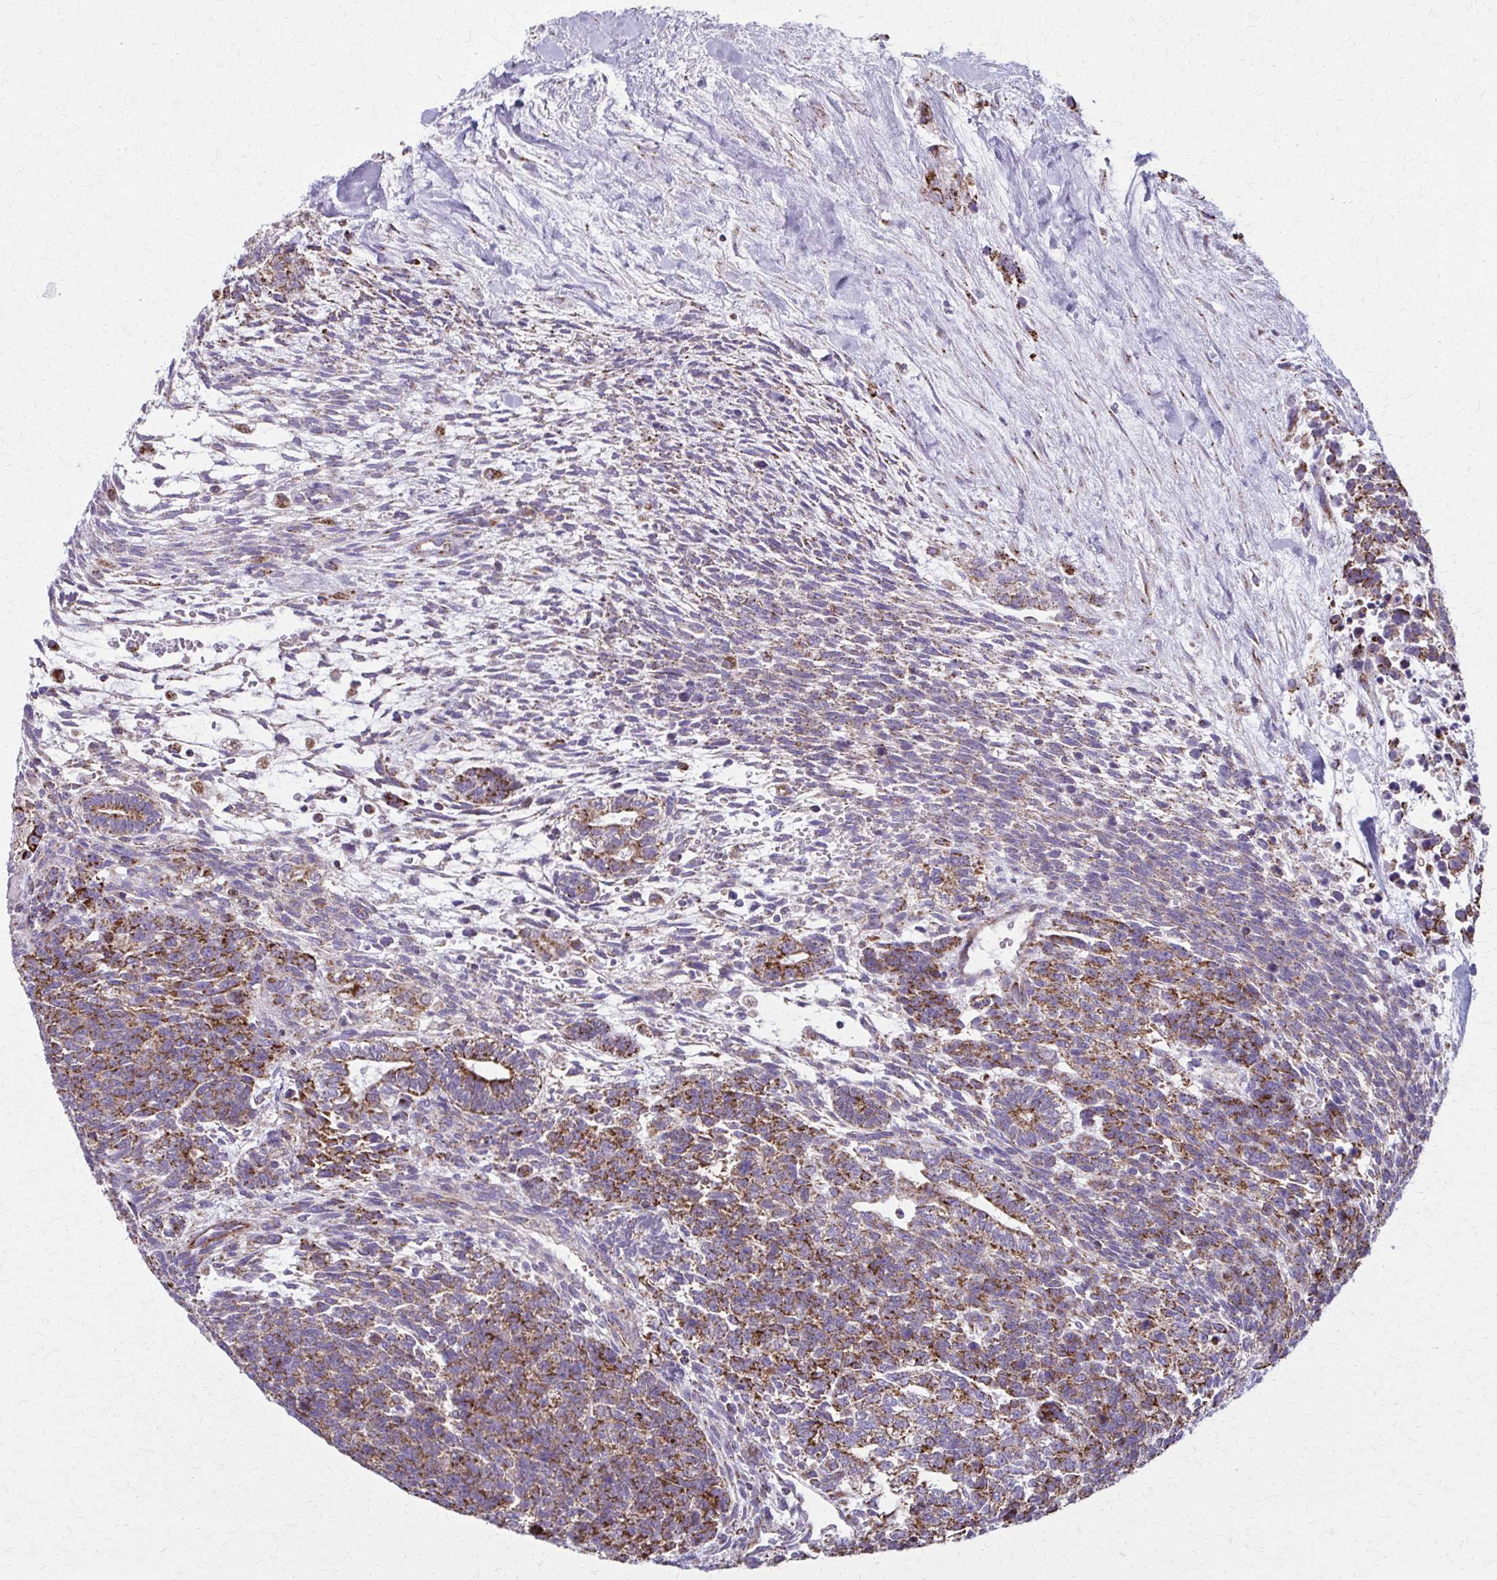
{"staining": {"intensity": "moderate", "quantity": ">75%", "location": "cytoplasmic/membranous"}, "tissue": "testis cancer", "cell_type": "Tumor cells", "image_type": "cancer", "snomed": [{"axis": "morphology", "description": "Carcinoma, Embryonal, NOS"}, {"axis": "topography", "description": "Testis"}], "caption": "Immunohistochemical staining of human embryonal carcinoma (testis) displays medium levels of moderate cytoplasmic/membranous expression in approximately >75% of tumor cells.", "gene": "TVP23A", "patient": {"sex": "male", "age": 23}}